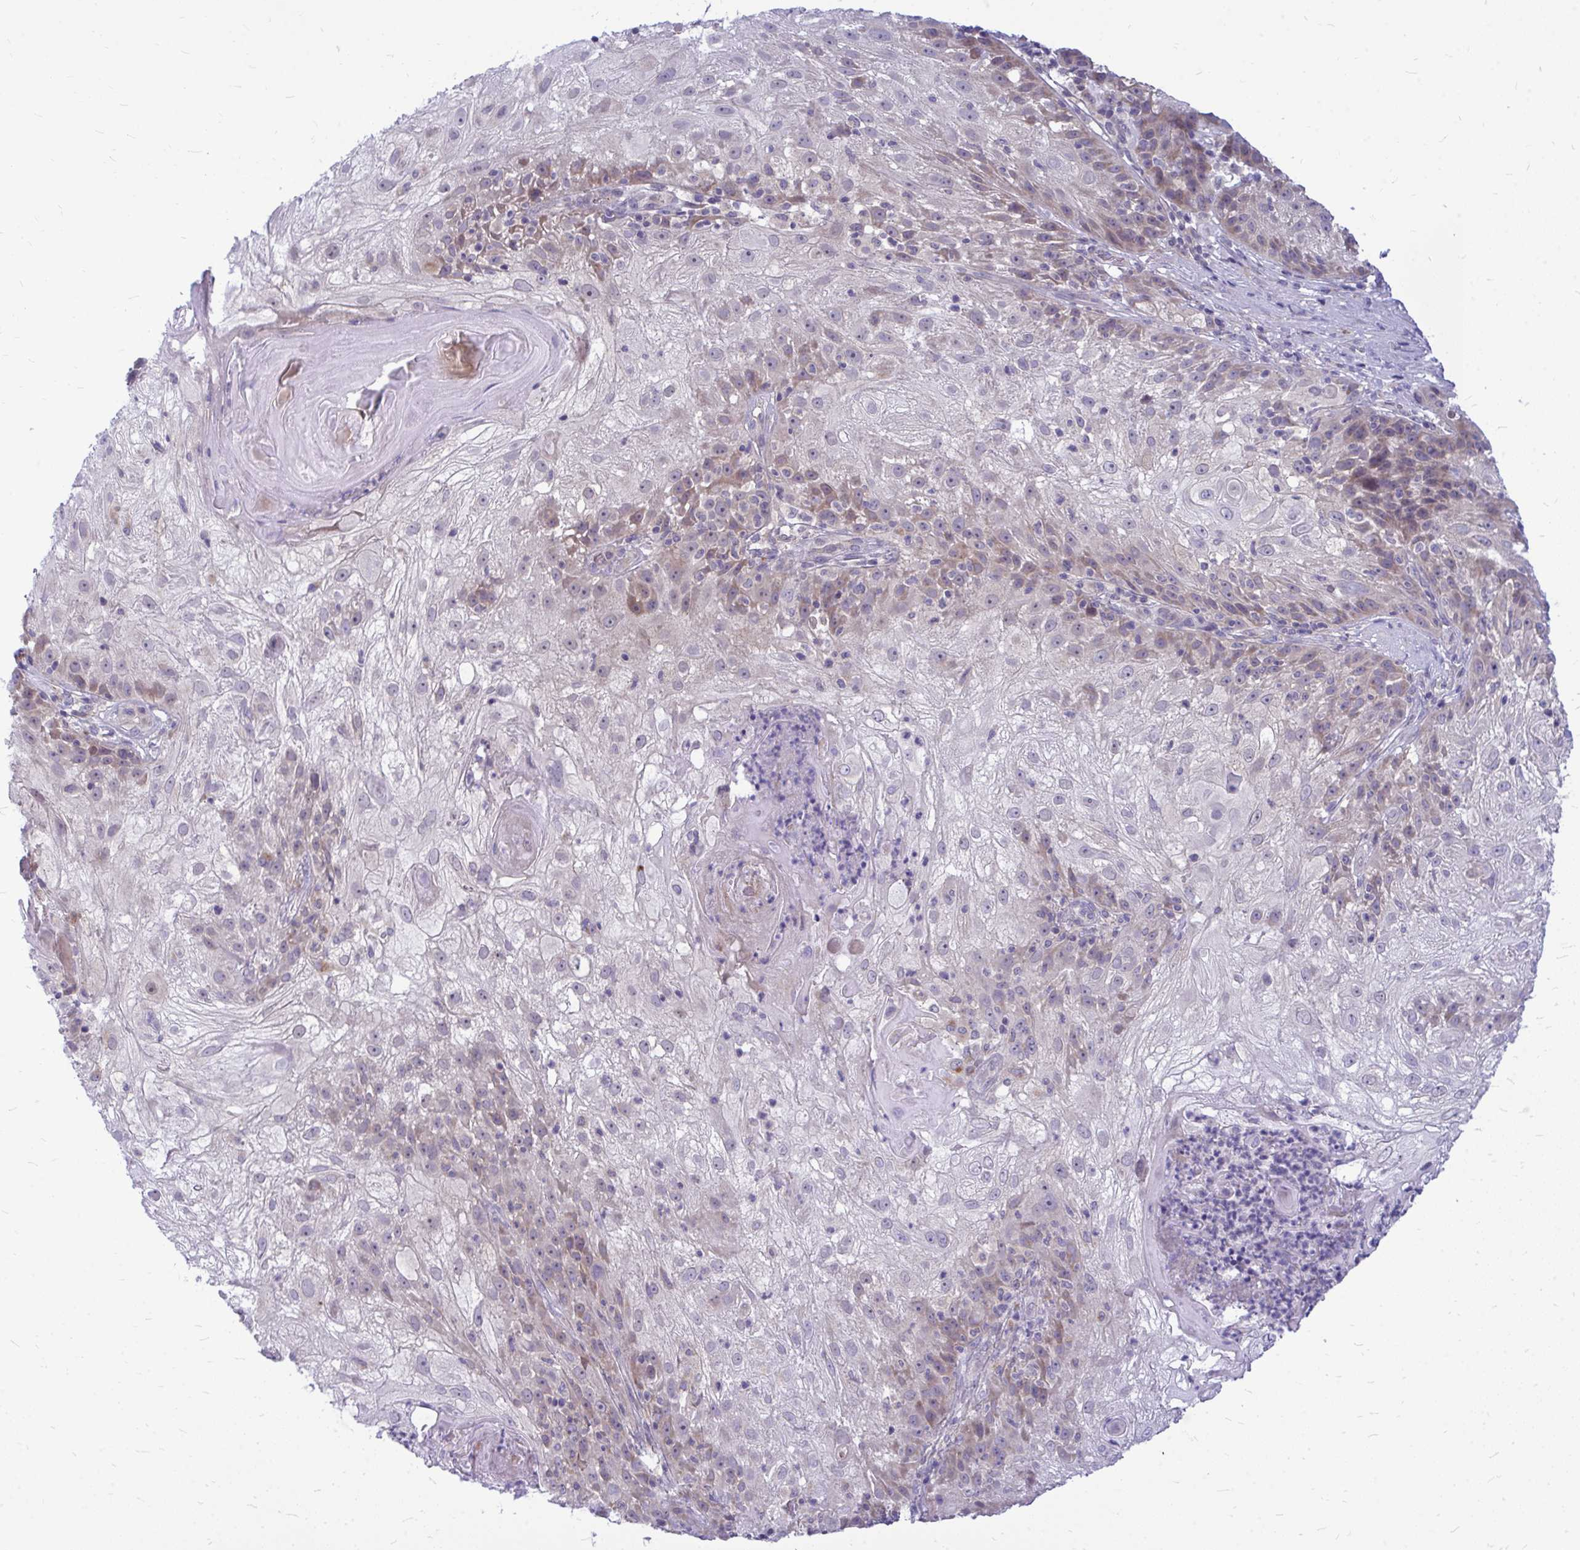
{"staining": {"intensity": "weak", "quantity": "<25%", "location": "cytoplasmic/membranous"}, "tissue": "skin cancer", "cell_type": "Tumor cells", "image_type": "cancer", "snomed": [{"axis": "morphology", "description": "Normal tissue, NOS"}, {"axis": "morphology", "description": "Squamous cell carcinoma, NOS"}, {"axis": "topography", "description": "Skin"}], "caption": "The photomicrograph displays no significant staining in tumor cells of skin cancer (squamous cell carcinoma).", "gene": "ZSCAN25", "patient": {"sex": "female", "age": 83}}